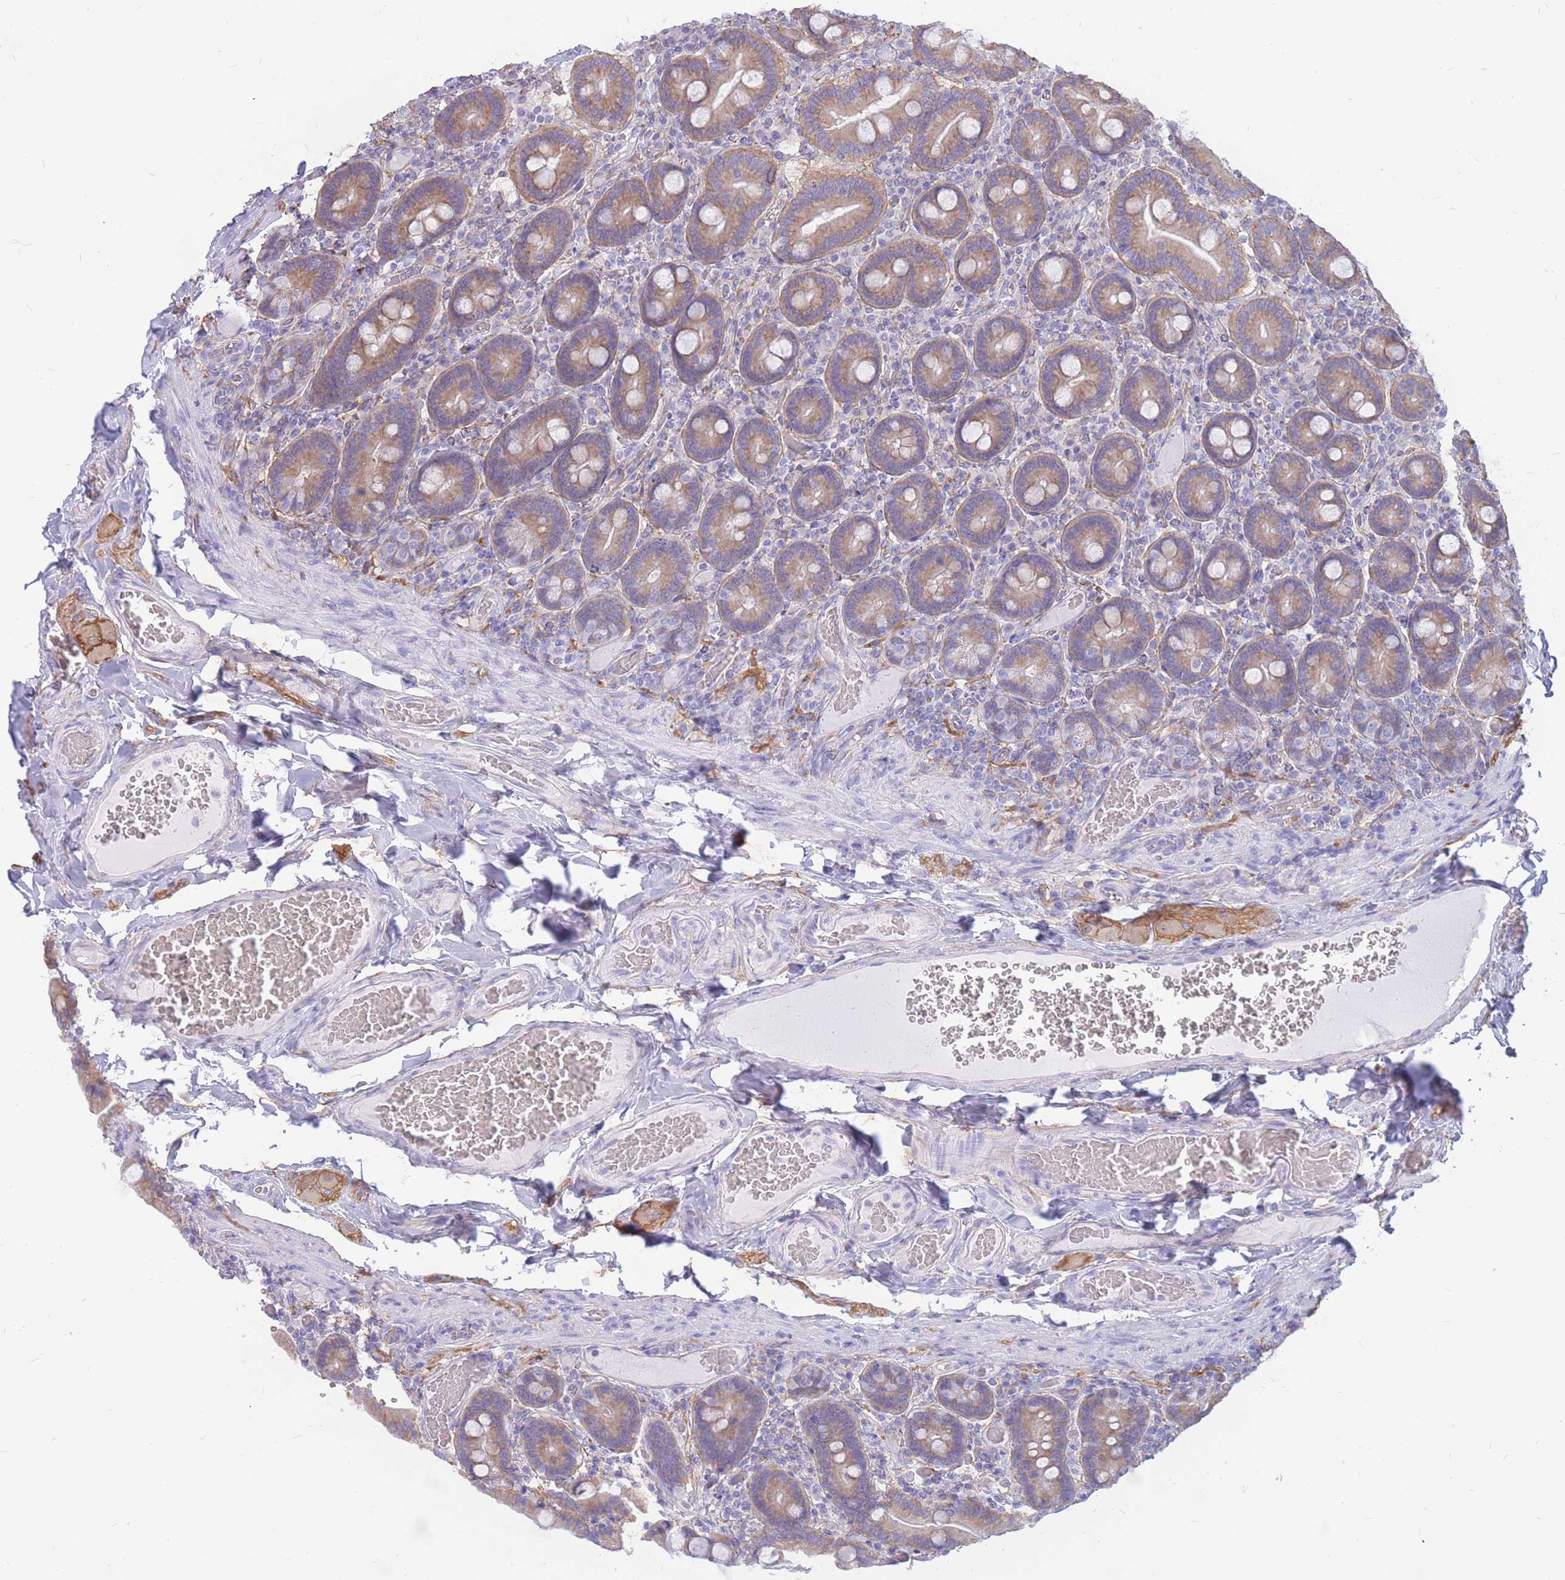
{"staining": {"intensity": "moderate", "quantity": ">75%", "location": "cytoplasmic/membranous"}, "tissue": "duodenum", "cell_type": "Glandular cells", "image_type": "normal", "snomed": [{"axis": "morphology", "description": "Normal tissue, NOS"}, {"axis": "topography", "description": "Duodenum"}], "caption": "Immunohistochemistry (IHC) histopathology image of normal duodenum: human duodenum stained using IHC exhibits medium levels of moderate protein expression localized specifically in the cytoplasmic/membranous of glandular cells, appearing as a cytoplasmic/membranous brown color.", "gene": "ADD2", "patient": {"sex": "female", "age": 62}}